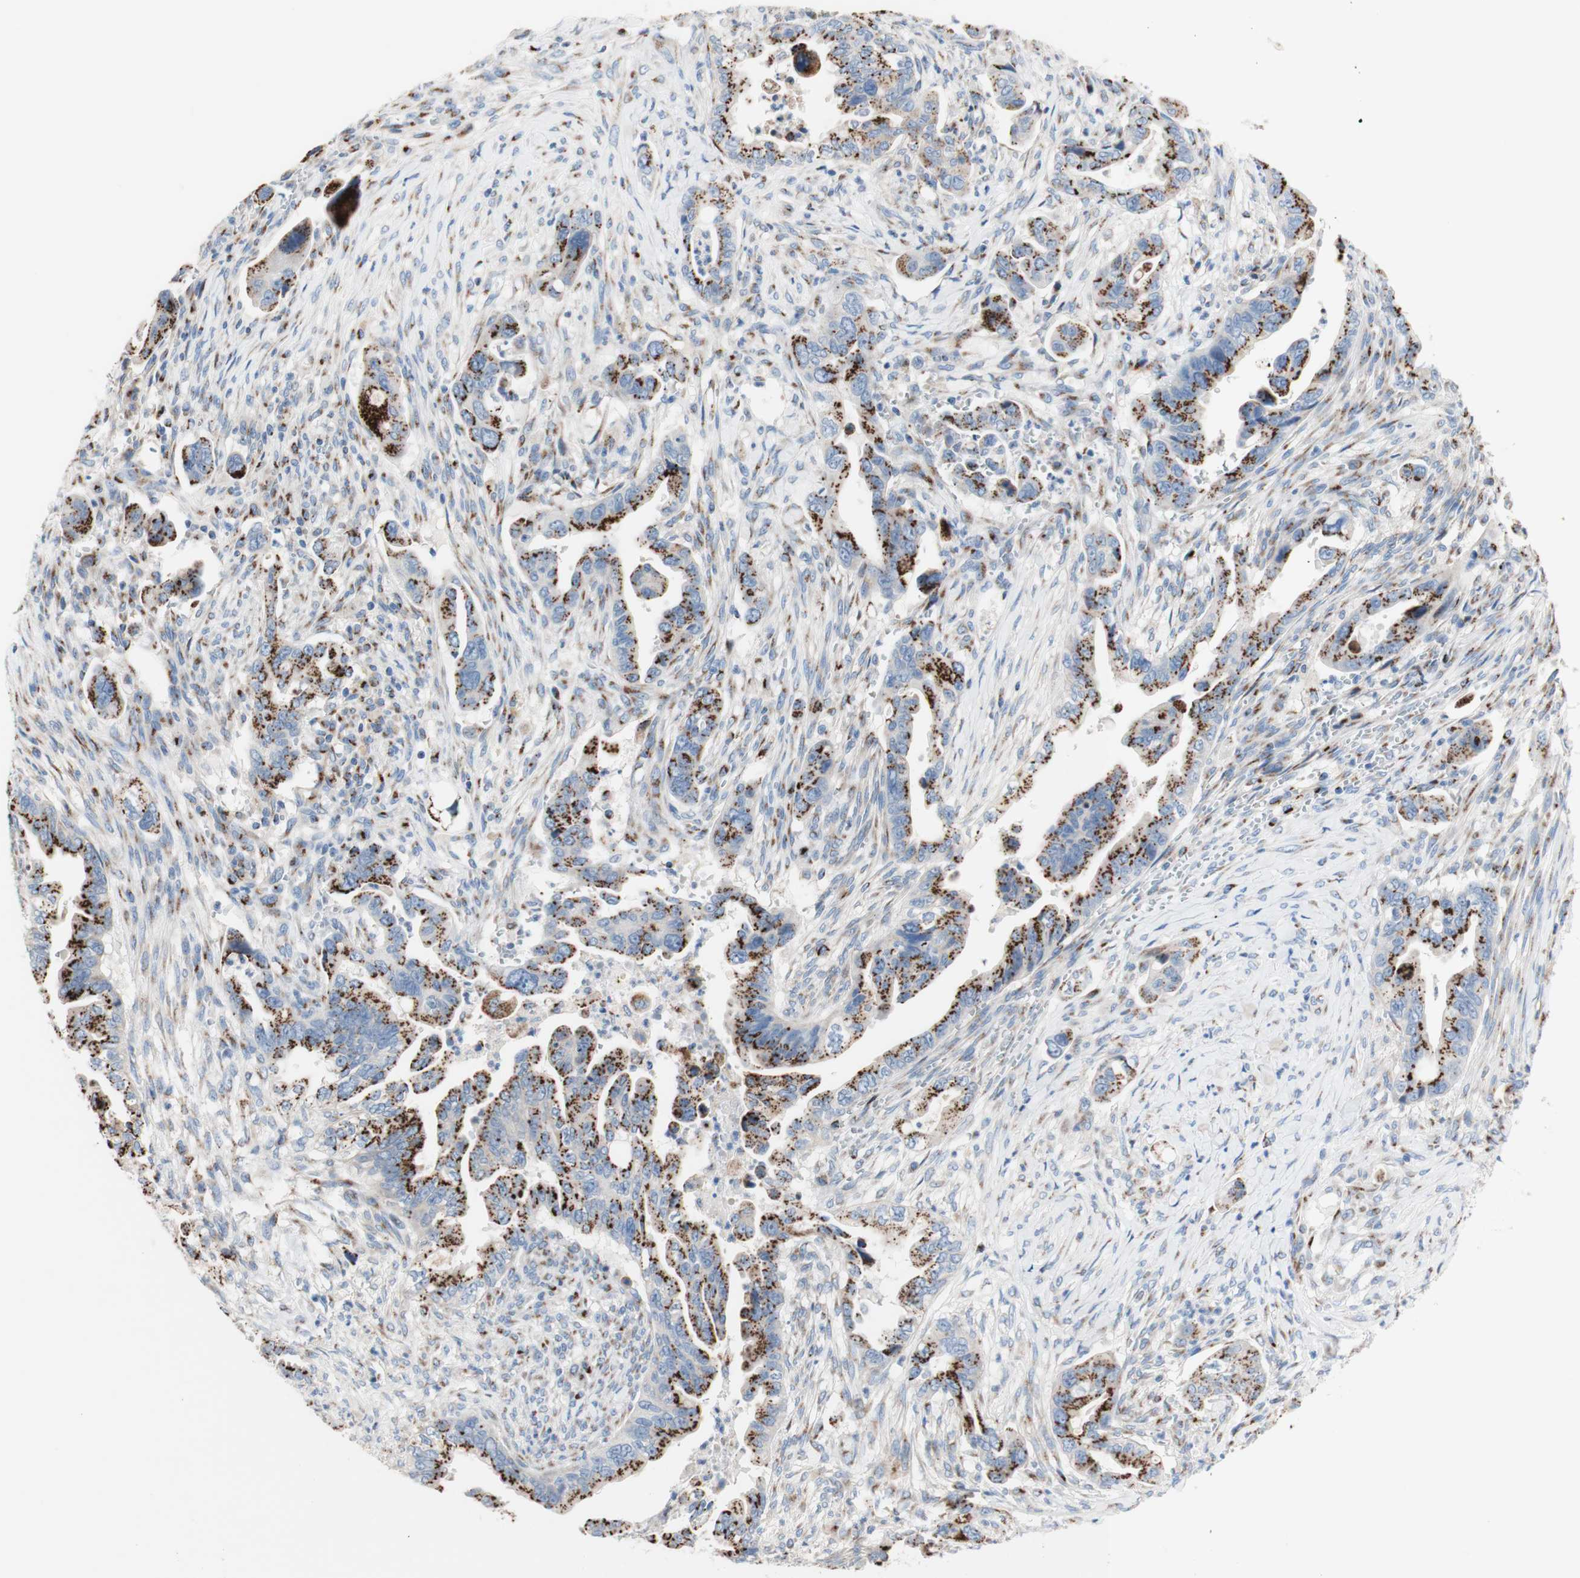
{"staining": {"intensity": "moderate", "quantity": "25%-75%", "location": "cytoplasmic/membranous"}, "tissue": "pancreatic cancer", "cell_type": "Tumor cells", "image_type": "cancer", "snomed": [{"axis": "morphology", "description": "Adenocarcinoma, NOS"}, {"axis": "topography", "description": "Pancreas"}], "caption": "DAB (3,3'-diaminobenzidine) immunohistochemical staining of human pancreatic cancer (adenocarcinoma) exhibits moderate cytoplasmic/membranous protein staining in approximately 25%-75% of tumor cells.", "gene": "GALNT2", "patient": {"sex": "male", "age": 70}}